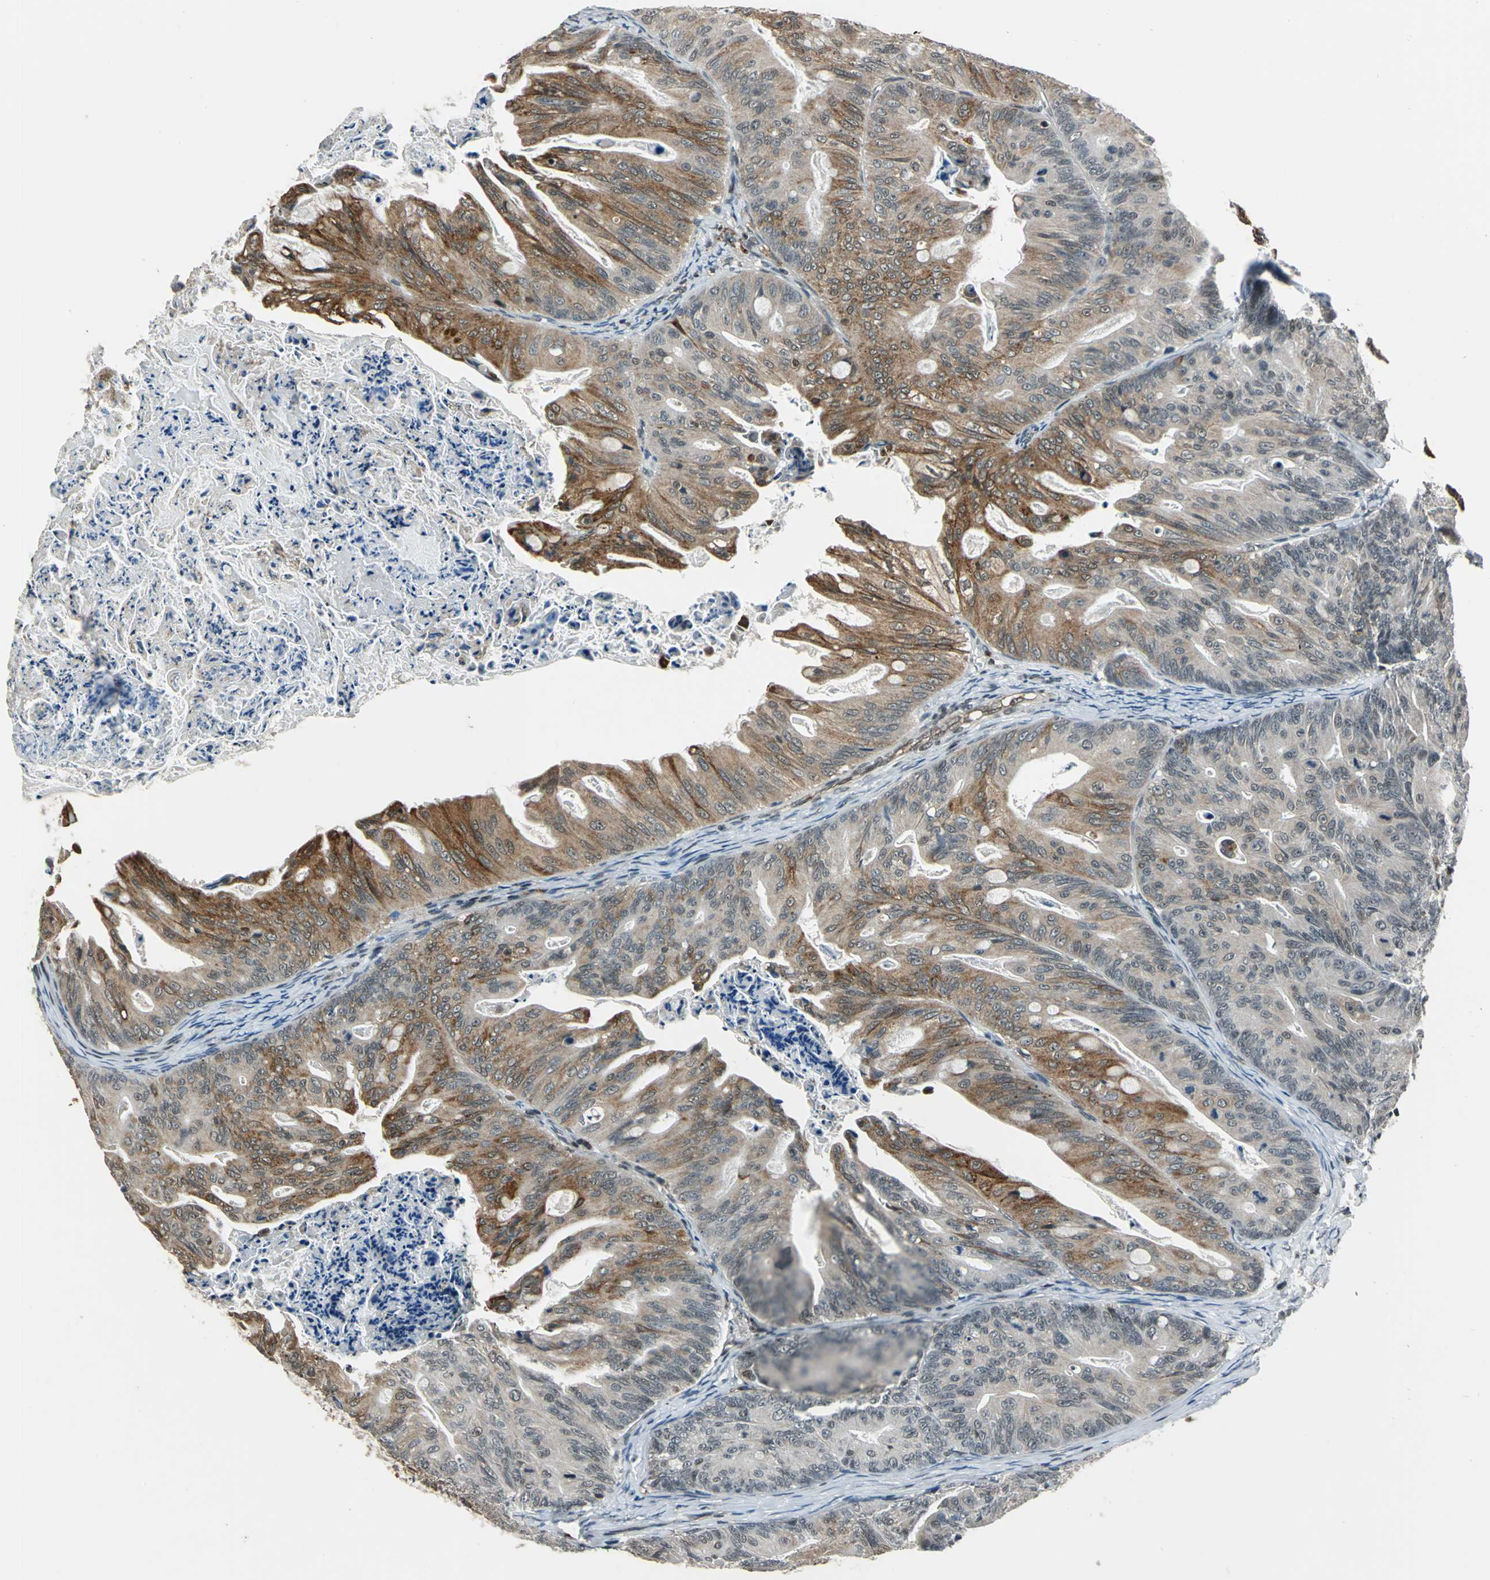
{"staining": {"intensity": "moderate", "quantity": "25%-75%", "location": "cytoplasmic/membranous,nuclear"}, "tissue": "ovarian cancer", "cell_type": "Tumor cells", "image_type": "cancer", "snomed": [{"axis": "morphology", "description": "Cystadenocarcinoma, mucinous, NOS"}, {"axis": "topography", "description": "Ovary"}], "caption": "Approximately 25%-75% of tumor cells in ovarian cancer (mucinous cystadenocarcinoma) show moderate cytoplasmic/membranous and nuclear protein expression as visualized by brown immunohistochemical staining.", "gene": "NR2C2", "patient": {"sex": "female", "age": 36}}